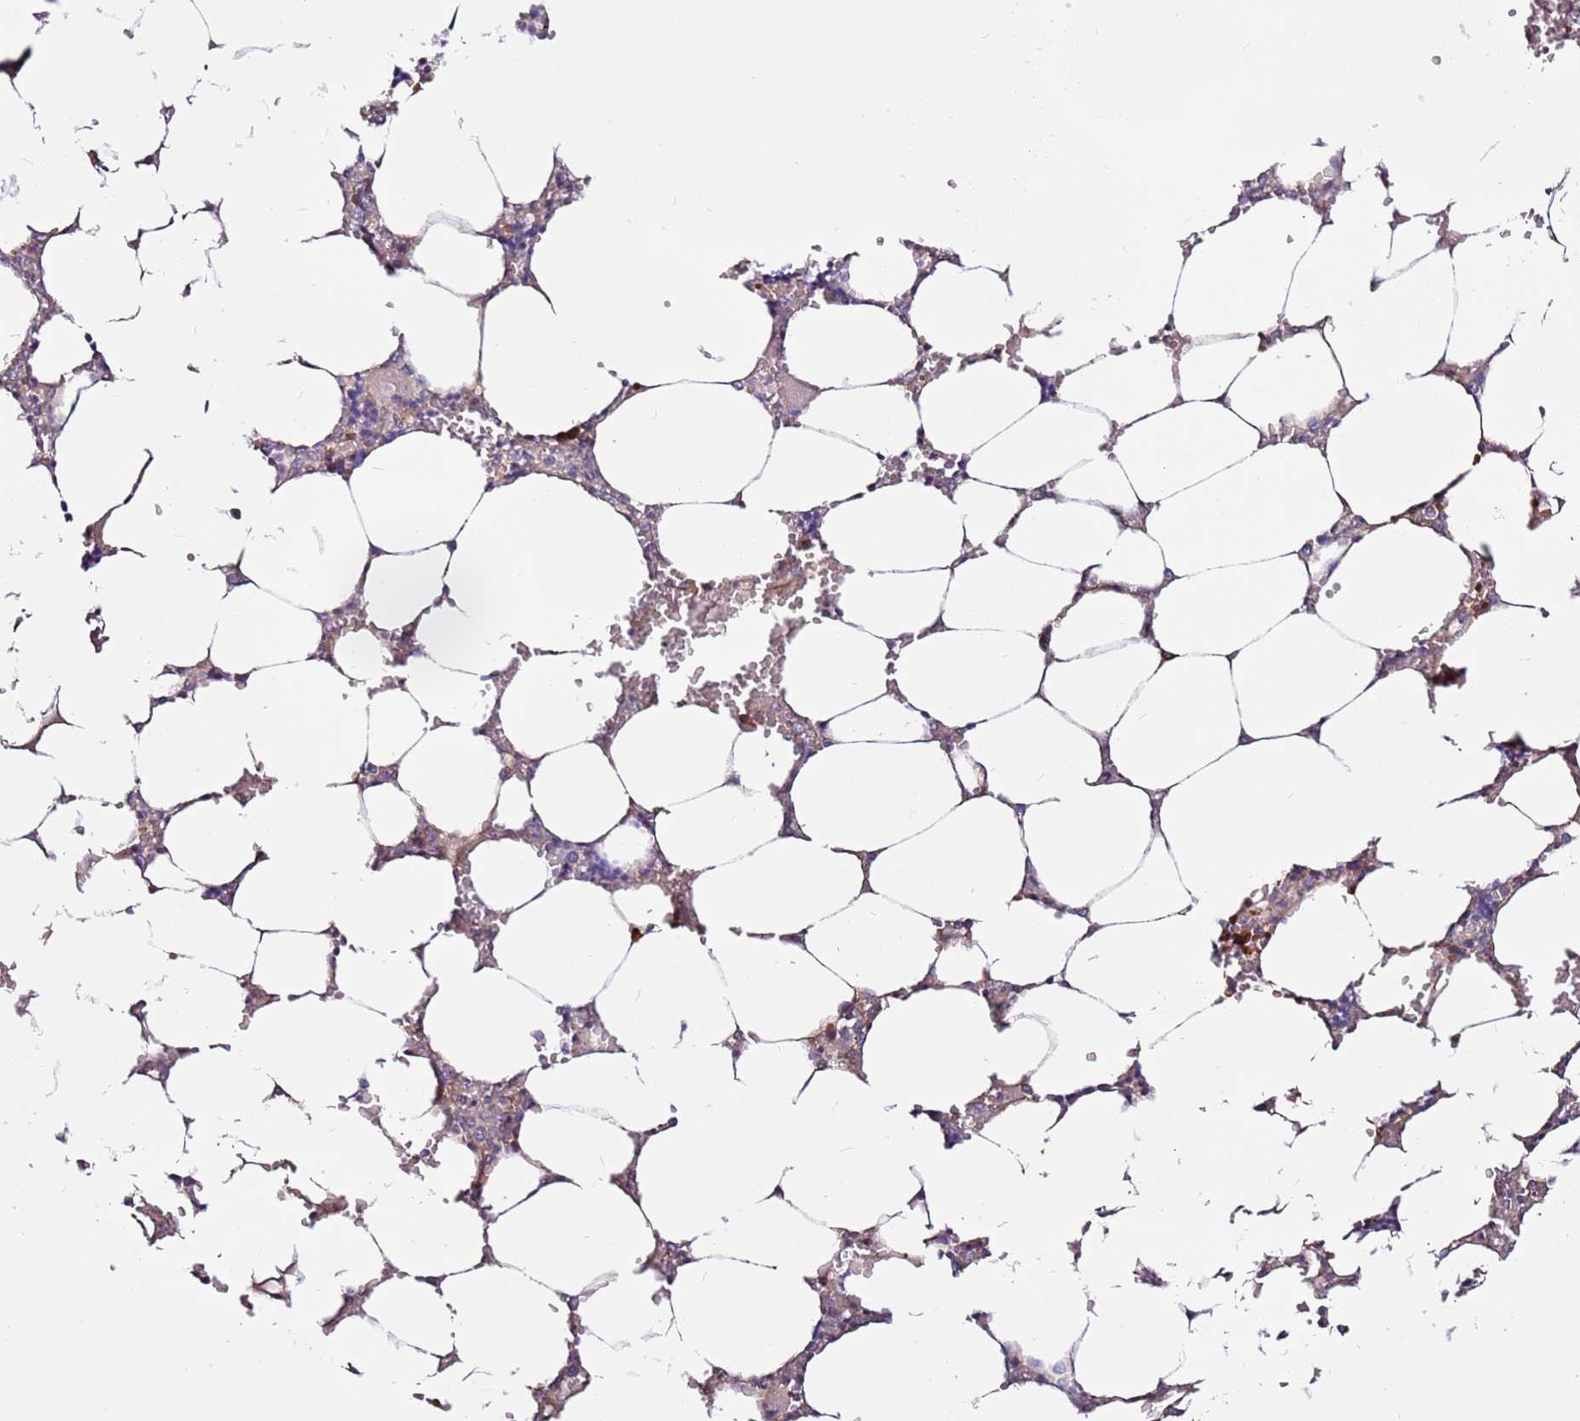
{"staining": {"intensity": "moderate", "quantity": "<25%", "location": "cytoplasmic/membranous"}, "tissue": "bone marrow", "cell_type": "Hematopoietic cells", "image_type": "normal", "snomed": [{"axis": "morphology", "description": "Normal tissue, NOS"}, {"axis": "topography", "description": "Bone marrow"}], "caption": "Unremarkable bone marrow reveals moderate cytoplasmic/membranous staining in approximately <25% of hematopoietic cells, visualized by immunohistochemistry. Using DAB (brown) and hematoxylin (blue) stains, captured at high magnification using brightfield microscopy.", "gene": "MTG2", "patient": {"sex": "male", "age": 64}}